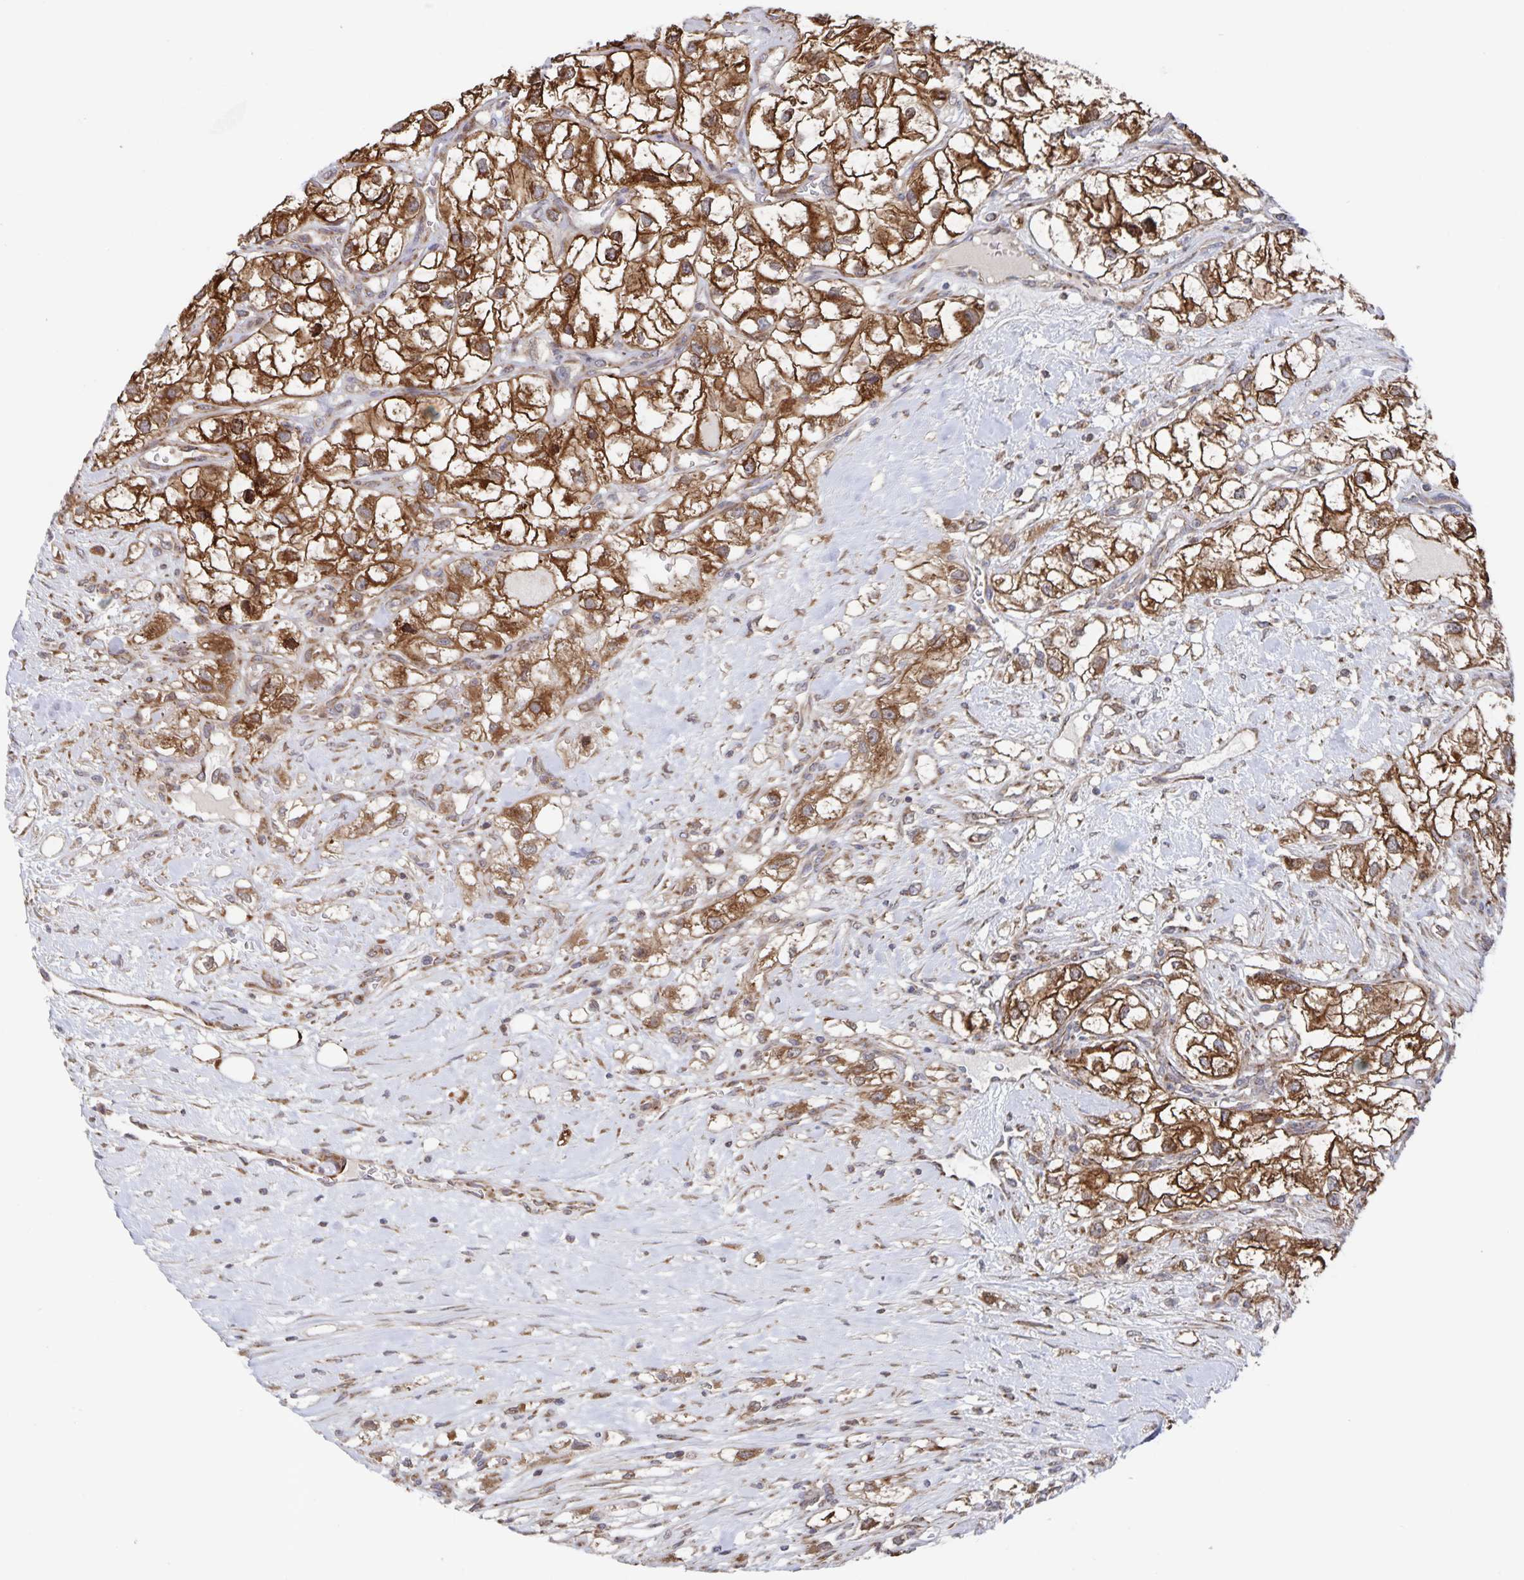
{"staining": {"intensity": "strong", "quantity": ">75%", "location": "cytoplasmic/membranous"}, "tissue": "renal cancer", "cell_type": "Tumor cells", "image_type": "cancer", "snomed": [{"axis": "morphology", "description": "Adenocarcinoma, NOS"}, {"axis": "topography", "description": "Kidney"}], "caption": "The immunohistochemical stain highlights strong cytoplasmic/membranous expression in tumor cells of adenocarcinoma (renal) tissue.", "gene": "ACACA", "patient": {"sex": "male", "age": 59}}